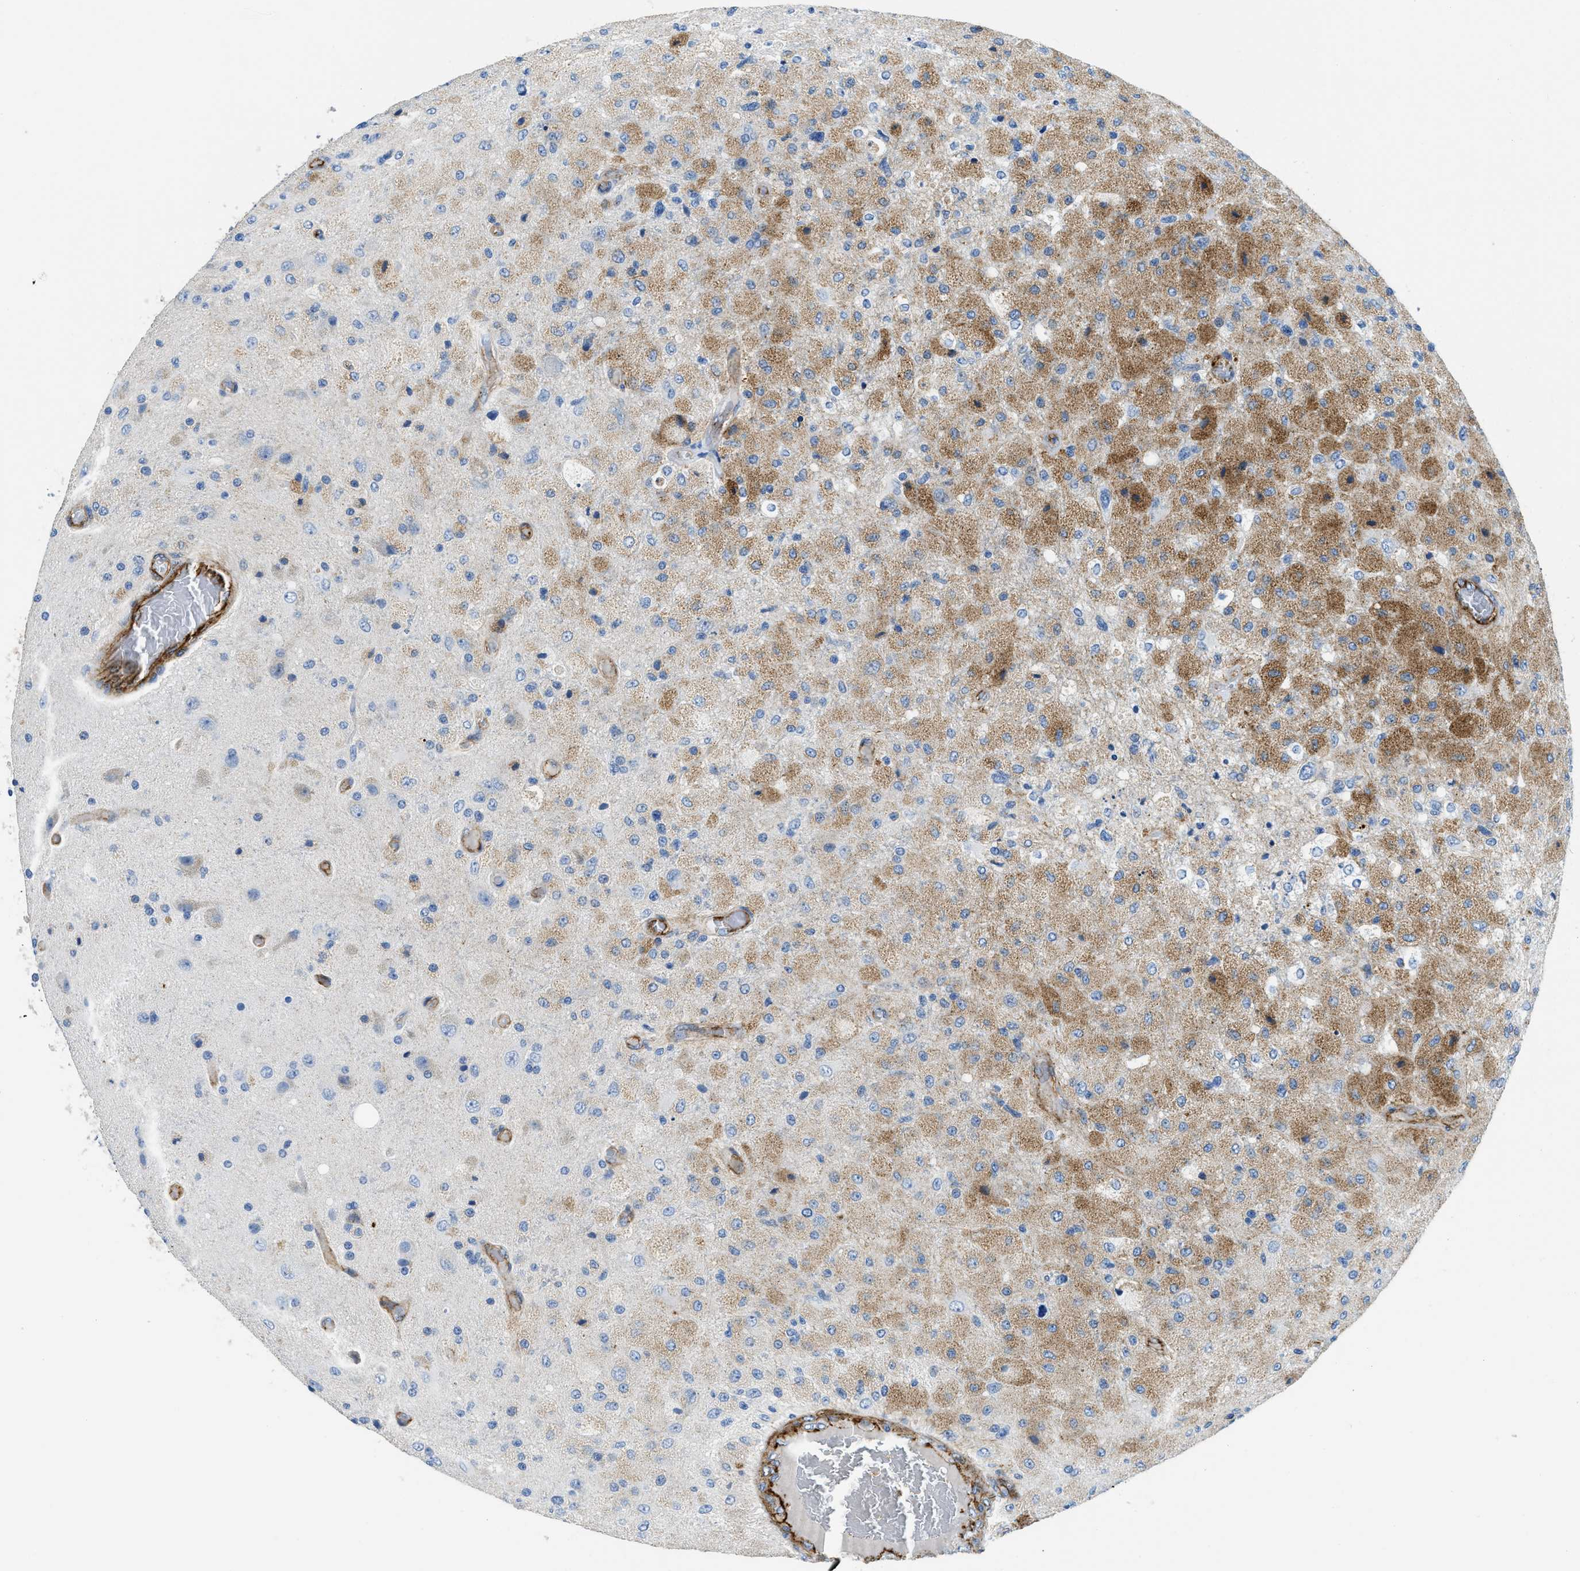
{"staining": {"intensity": "strong", "quantity": "25%-75%", "location": "cytoplasmic/membranous"}, "tissue": "glioma", "cell_type": "Tumor cells", "image_type": "cancer", "snomed": [{"axis": "morphology", "description": "Normal tissue, NOS"}, {"axis": "morphology", "description": "Glioma, malignant, High grade"}, {"axis": "topography", "description": "Cerebral cortex"}], "caption": "Glioma stained with DAB (3,3'-diaminobenzidine) IHC reveals high levels of strong cytoplasmic/membranous positivity in about 25%-75% of tumor cells. (DAB (3,3'-diaminobenzidine) IHC with brightfield microscopy, high magnification).", "gene": "CUTA", "patient": {"sex": "male", "age": 77}}